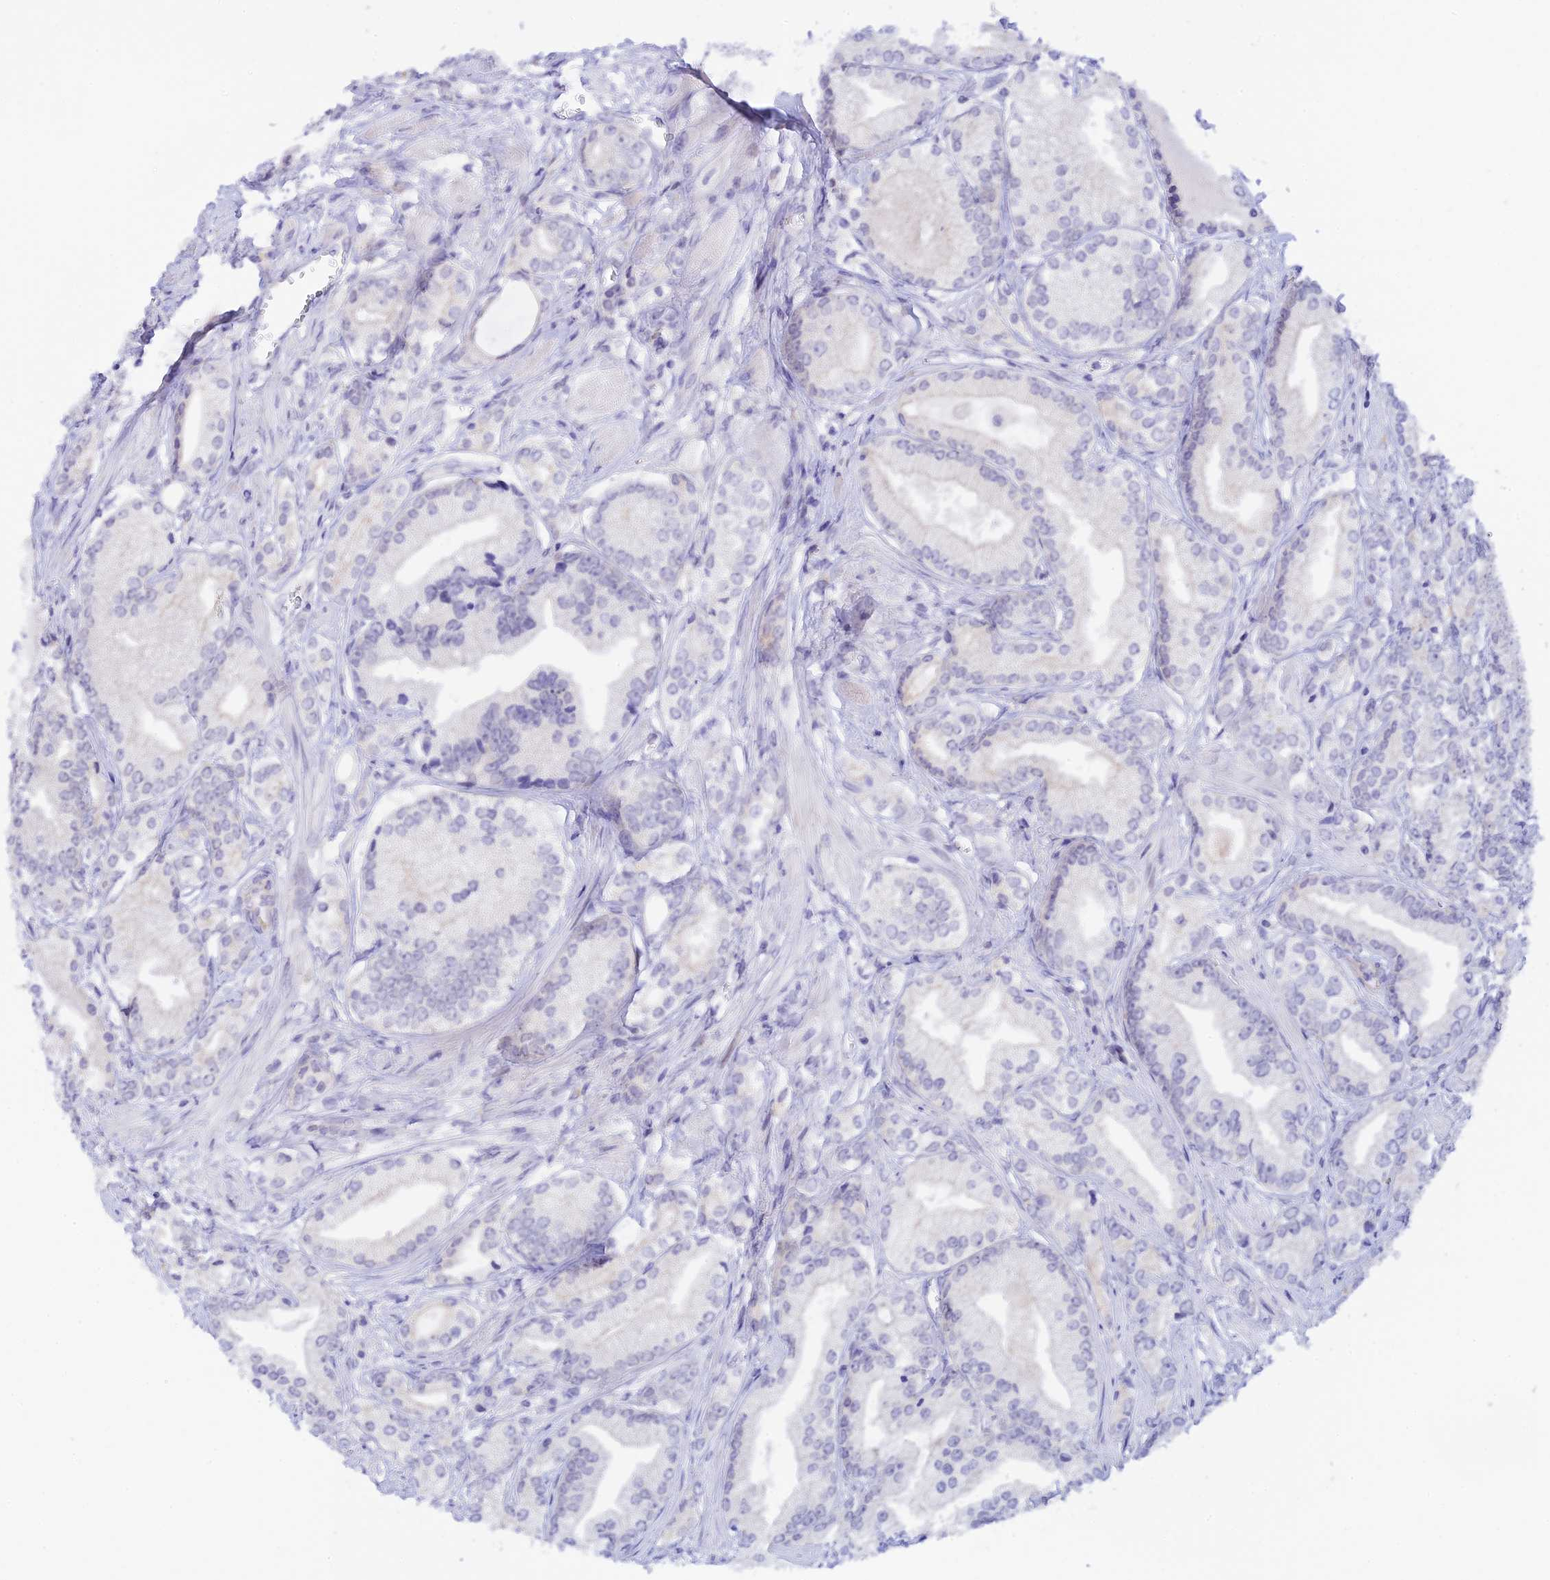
{"staining": {"intensity": "negative", "quantity": "none", "location": "none"}, "tissue": "prostate cancer", "cell_type": "Tumor cells", "image_type": "cancer", "snomed": [{"axis": "morphology", "description": "Adenocarcinoma, High grade"}, {"axis": "topography", "description": "Prostate"}], "caption": "Tumor cells show no significant protein expression in prostate cancer (high-grade adenocarcinoma). (Immunohistochemistry (ihc), brightfield microscopy, high magnification).", "gene": "RASGEF1B", "patient": {"sex": "male", "age": 50}}